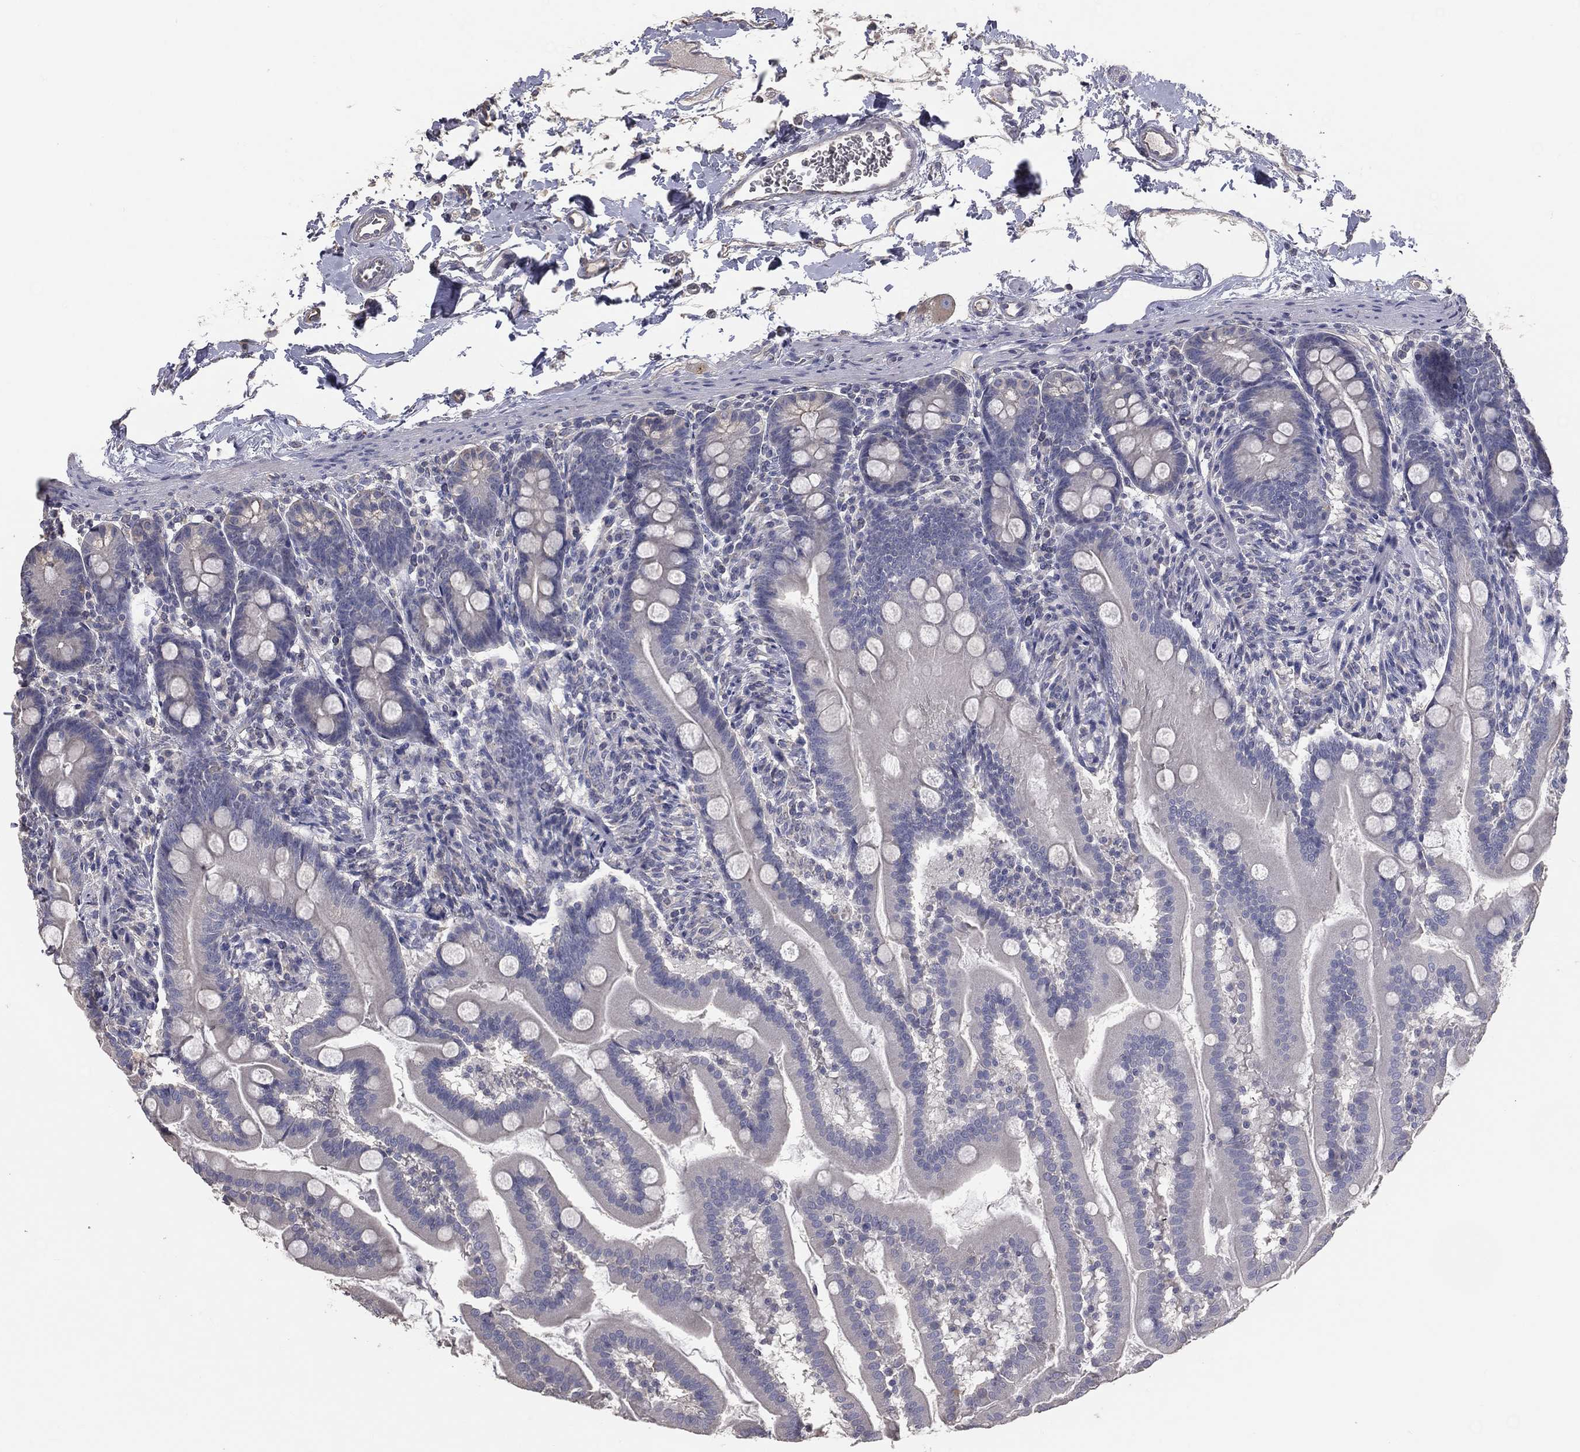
{"staining": {"intensity": "negative", "quantity": "none", "location": "none"}, "tissue": "small intestine", "cell_type": "Glandular cells", "image_type": "normal", "snomed": [{"axis": "morphology", "description": "Normal tissue, NOS"}, {"axis": "topography", "description": "Small intestine"}], "caption": "Immunohistochemistry (IHC) image of benign small intestine: small intestine stained with DAB (3,3'-diaminobenzidine) demonstrates no significant protein staining in glandular cells.", "gene": "CROCC", "patient": {"sex": "female", "age": 44}}